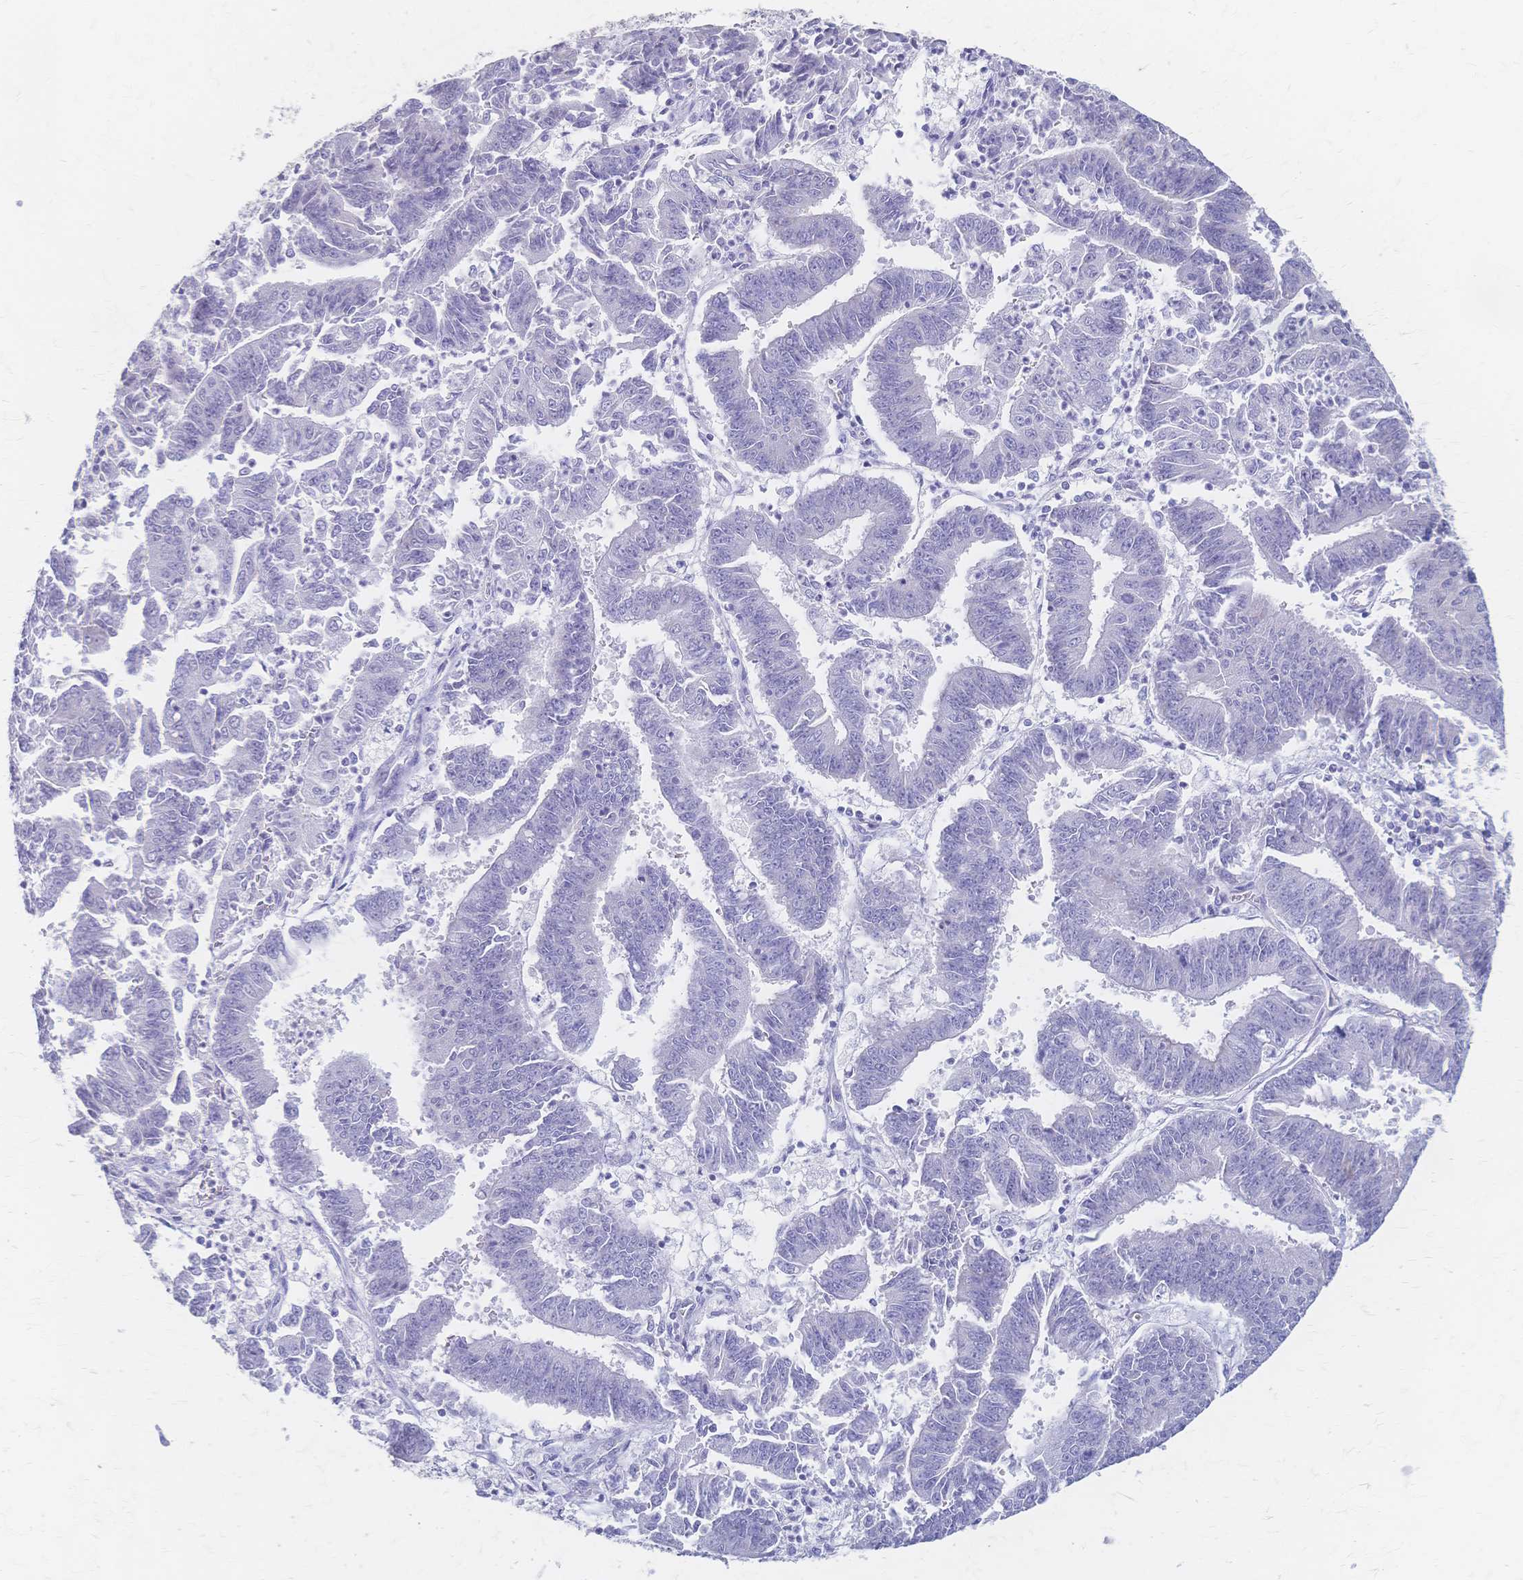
{"staining": {"intensity": "negative", "quantity": "none", "location": "none"}, "tissue": "endometrial cancer", "cell_type": "Tumor cells", "image_type": "cancer", "snomed": [{"axis": "morphology", "description": "Adenocarcinoma, NOS"}, {"axis": "topography", "description": "Endometrium"}], "caption": "Immunohistochemistry micrograph of human endometrial cancer stained for a protein (brown), which demonstrates no positivity in tumor cells.", "gene": "CYB5A", "patient": {"sex": "female", "age": 73}}